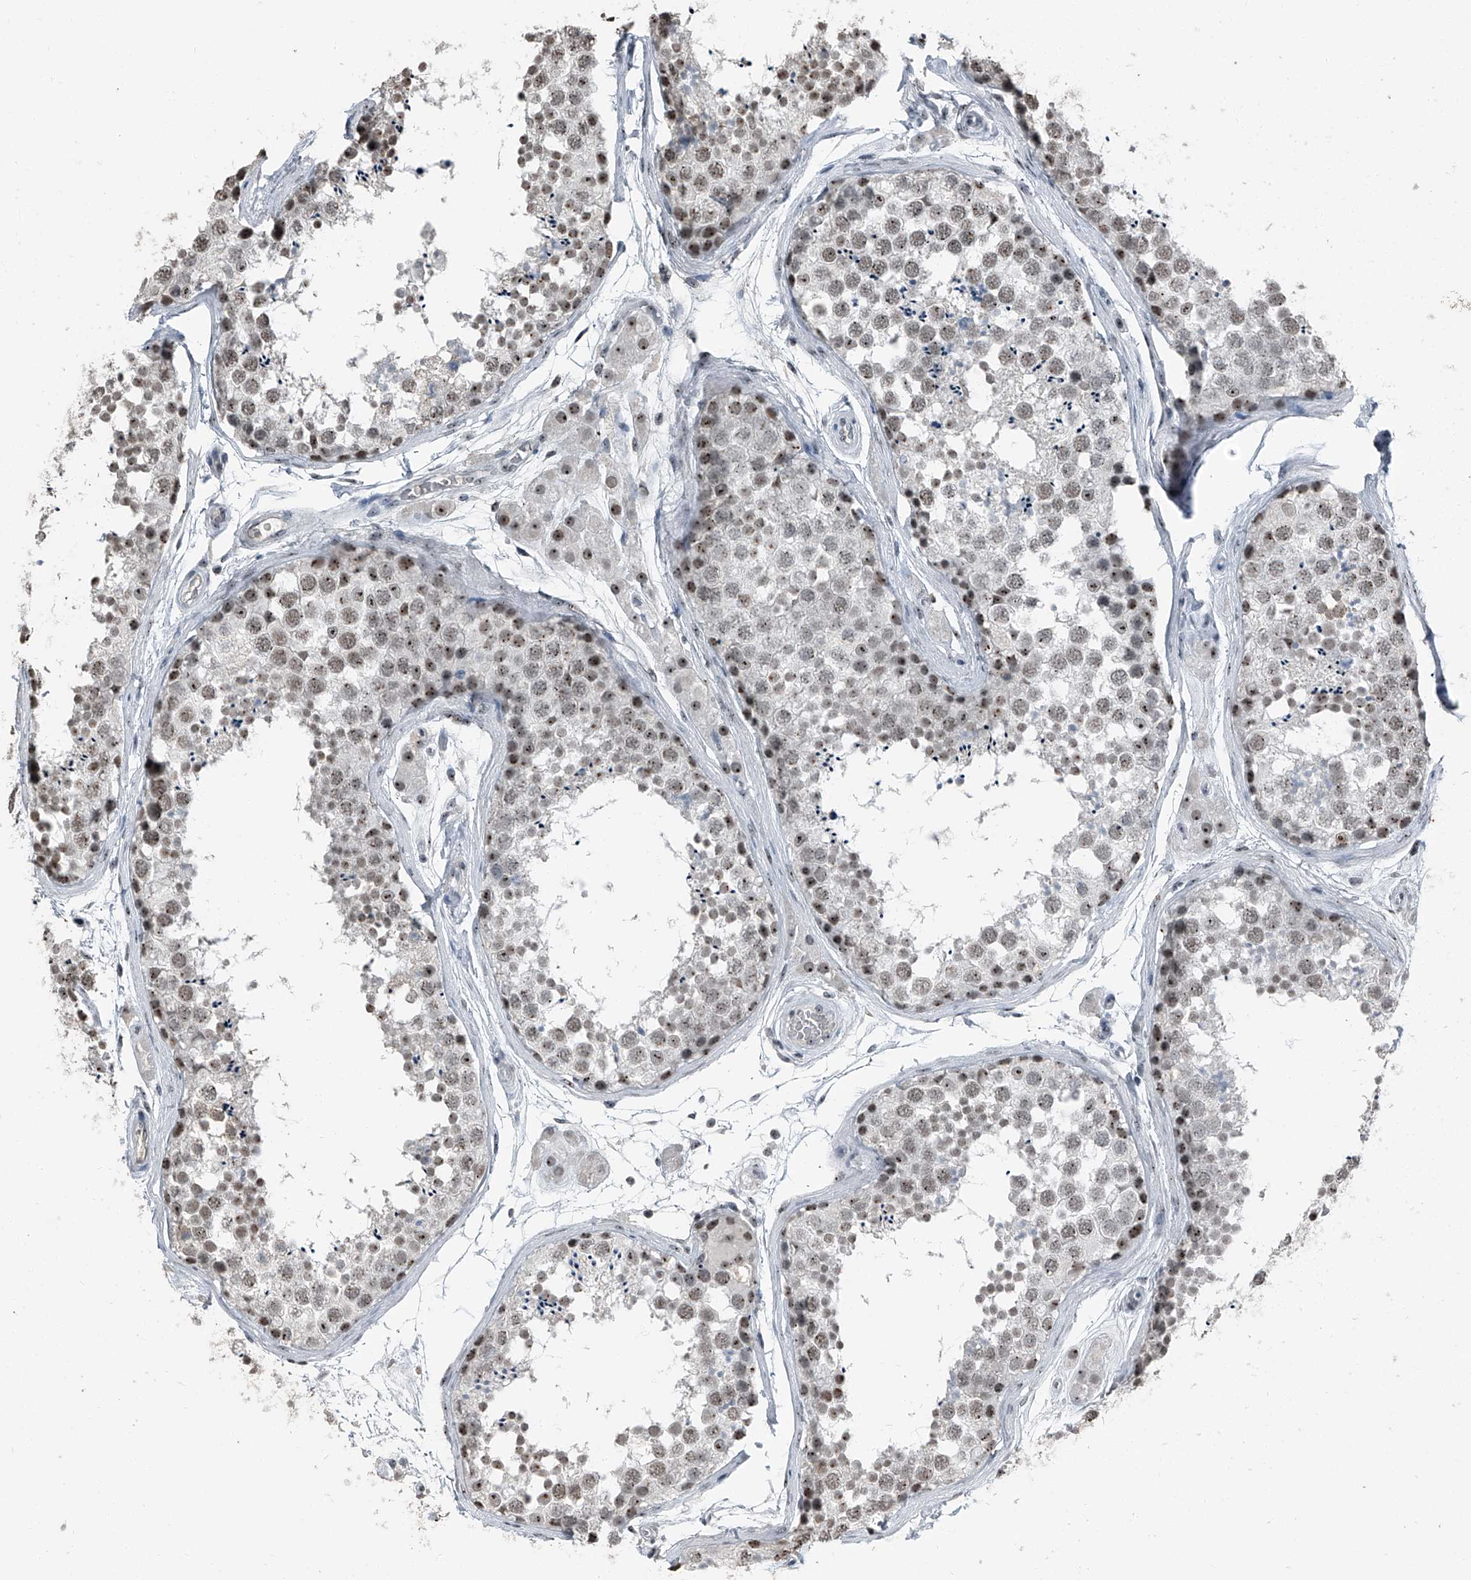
{"staining": {"intensity": "moderate", "quantity": ">75%", "location": "nuclear"}, "tissue": "testis", "cell_type": "Cells in seminiferous ducts", "image_type": "normal", "snomed": [{"axis": "morphology", "description": "Normal tissue, NOS"}, {"axis": "topography", "description": "Testis"}], "caption": "Immunohistochemical staining of benign testis demonstrates >75% levels of moderate nuclear protein positivity in about >75% of cells in seminiferous ducts.", "gene": "TCOF1", "patient": {"sex": "male", "age": 56}}